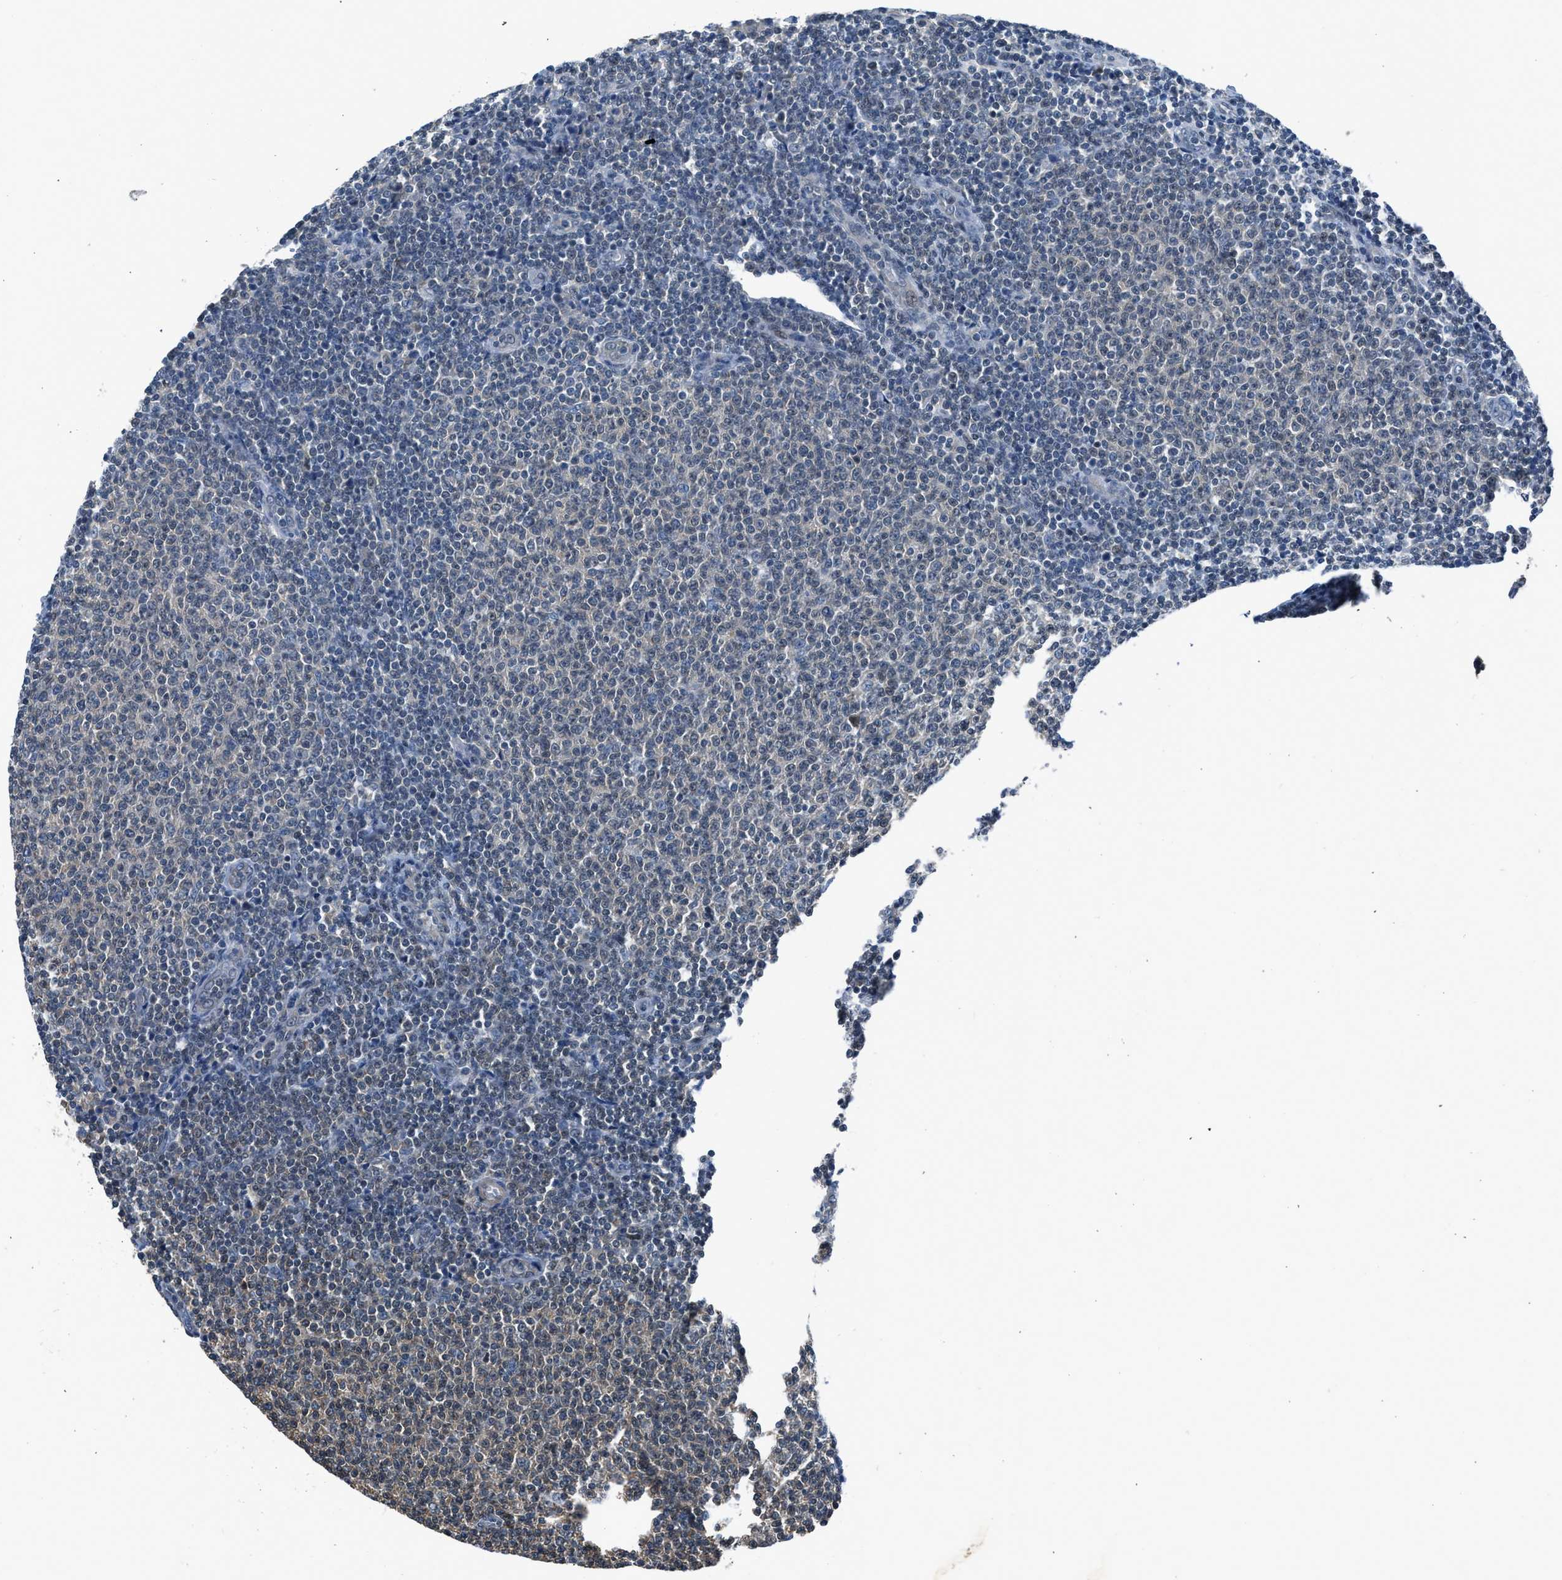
{"staining": {"intensity": "negative", "quantity": "none", "location": "none"}, "tissue": "lymphoma", "cell_type": "Tumor cells", "image_type": "cancer", "snomed": [{"axis": "morphology", "description": "Malignant lymphoma, non-Hodgkin's type, Low grade"}, {"axis": "topography", "description": "Lymph node"}], "caption": "Immunohistochemistry (IHC) micrograph of human malignant lymphoma, non-Hodgkin's type (low-grade) stained for a protein (brown), which displays no positivity in tumor cells.", "gene": "LMLN", "patient": {"sex": "male", "age": 66}}